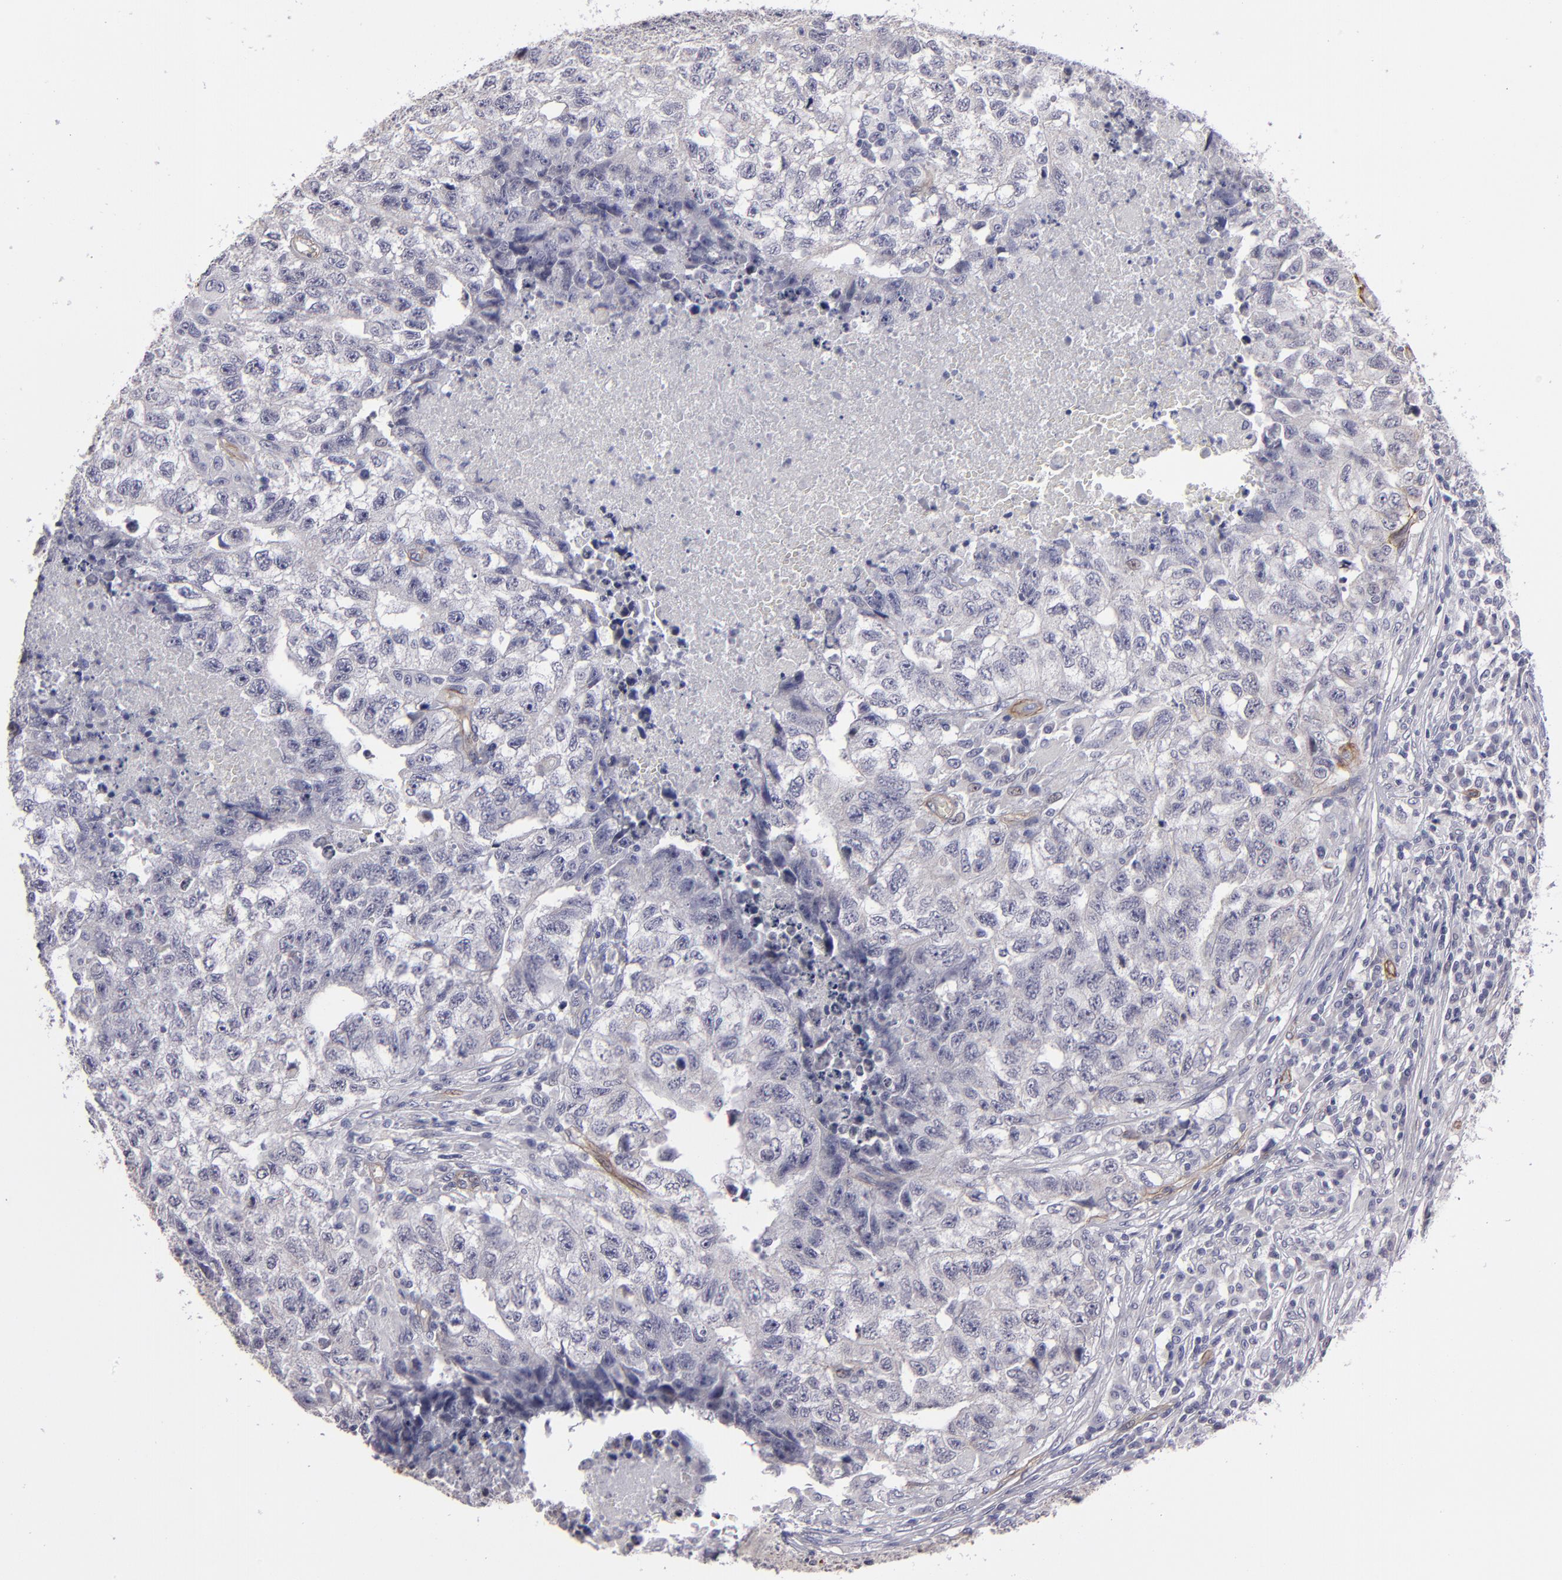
{"staining": {"intensity": "negative", "quantity": "none", "location": "none"}, "tissue": "testis cancer", "cell_type": "Tumor cells", "image_type": "cancer", "snomed": [{"axis": "morphology", "description": "Carcinoma, Embryonal, NOS"}, {"axis": "topography", "description": "Testis"}], "caption": "Tumor cells show no significant protein positivity in testis cancer. Nuclei are stained in blue.", "gene": "ZNF175", "patient": {"sex": "male", "age": 21}}